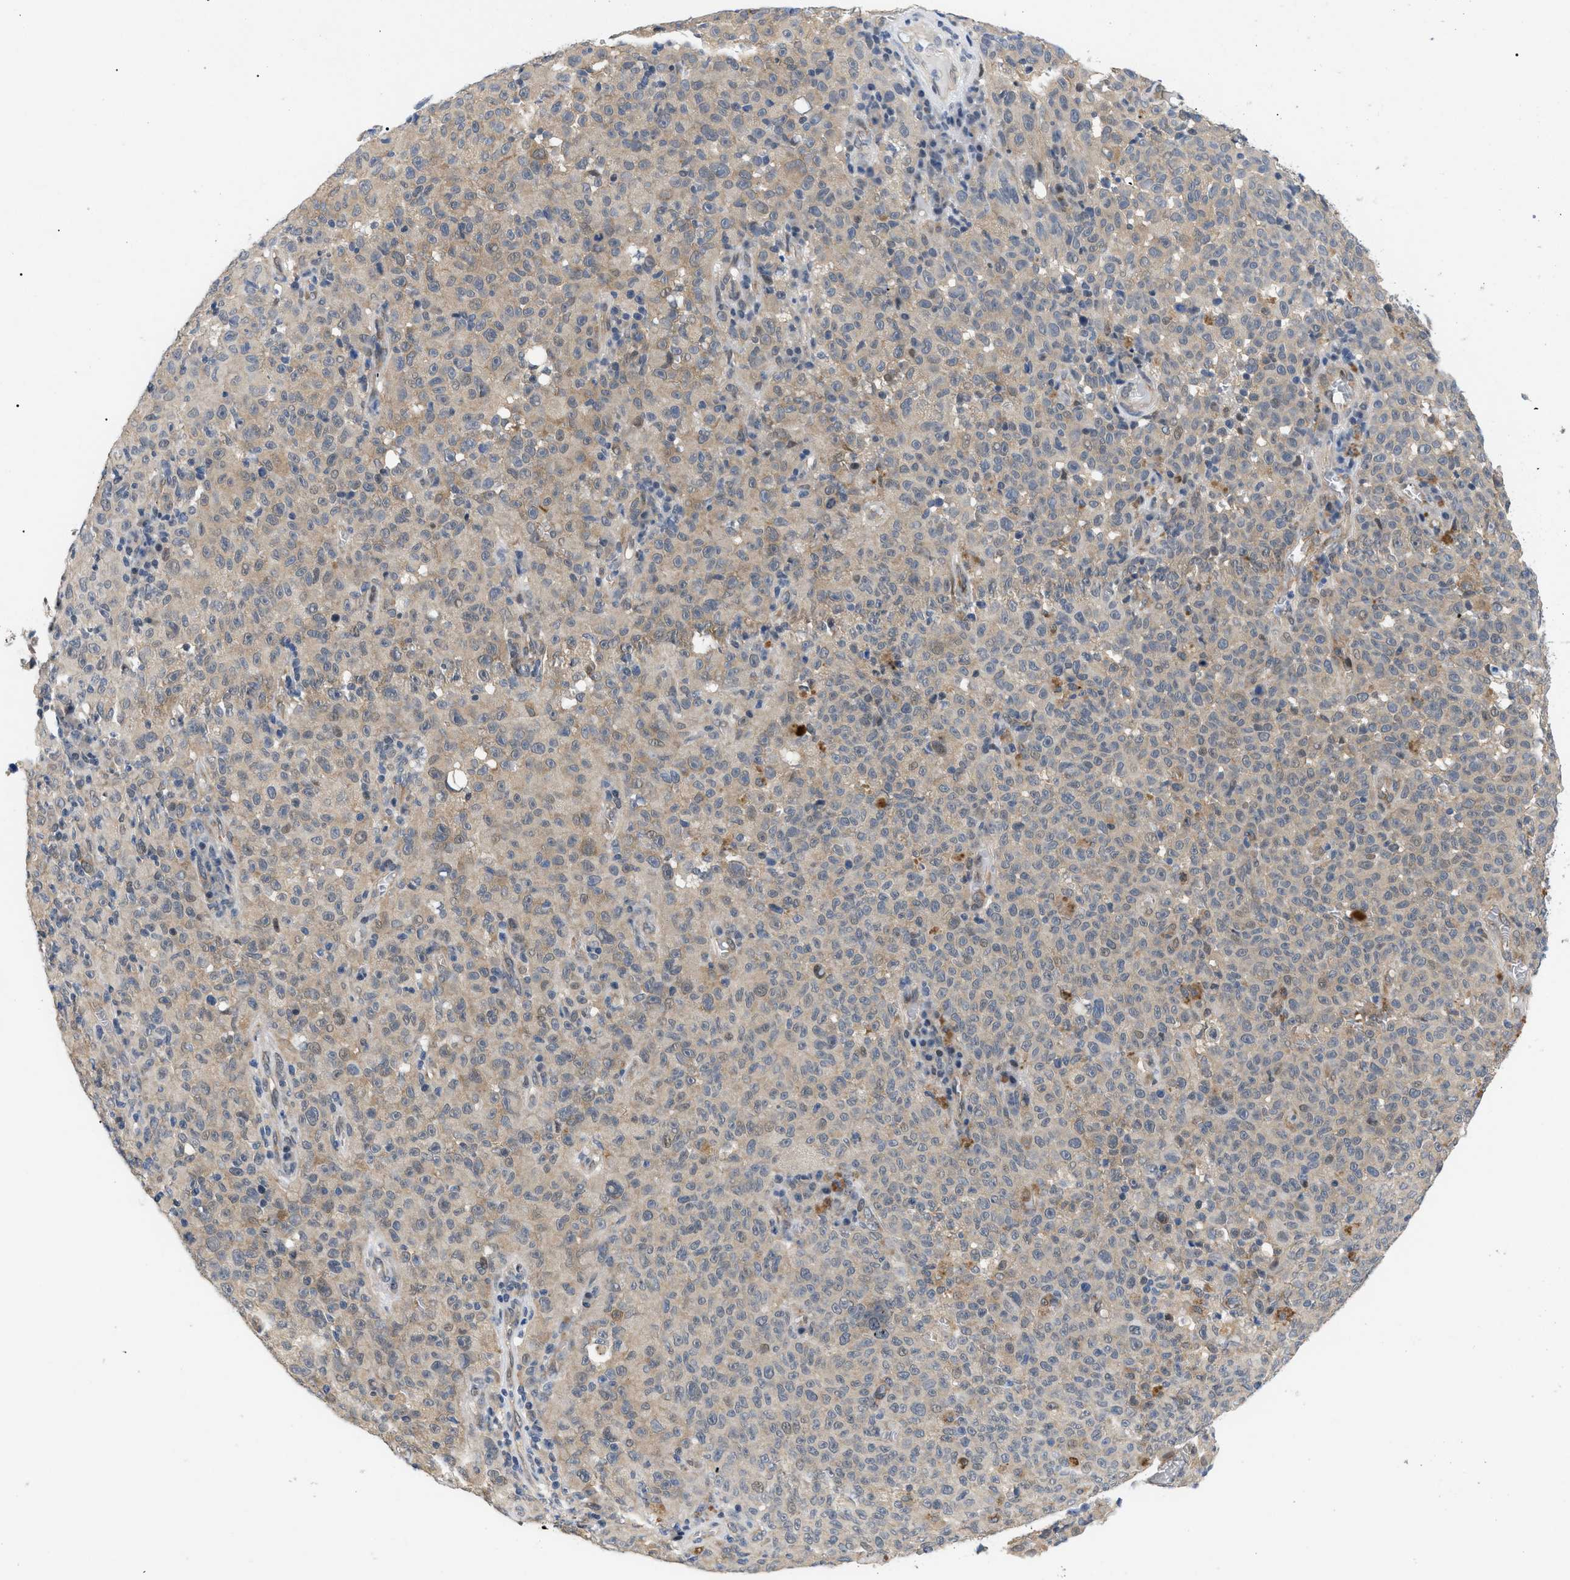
{"staining": {"intensity": "weak", "quantity": "25%-75%", "location": "cytoplasmic/membranous"}, "tissue": "melanoma", "cell_type": "Tumor cells", "image_type": "cancer", "snomed": [{"axis": "morphology", "description": "Malignant melanoma, NOS"}, {"axis": "topography", "description": "Skin"}], "caption": "There is low levels of weak cytoplasmic/membranous staining in tumor cells of melanoma, as demonstrated by immunohistochemical staining (brown color).", "gene": "GARRE1", "patient": {"sex": "female", "age": 82}}